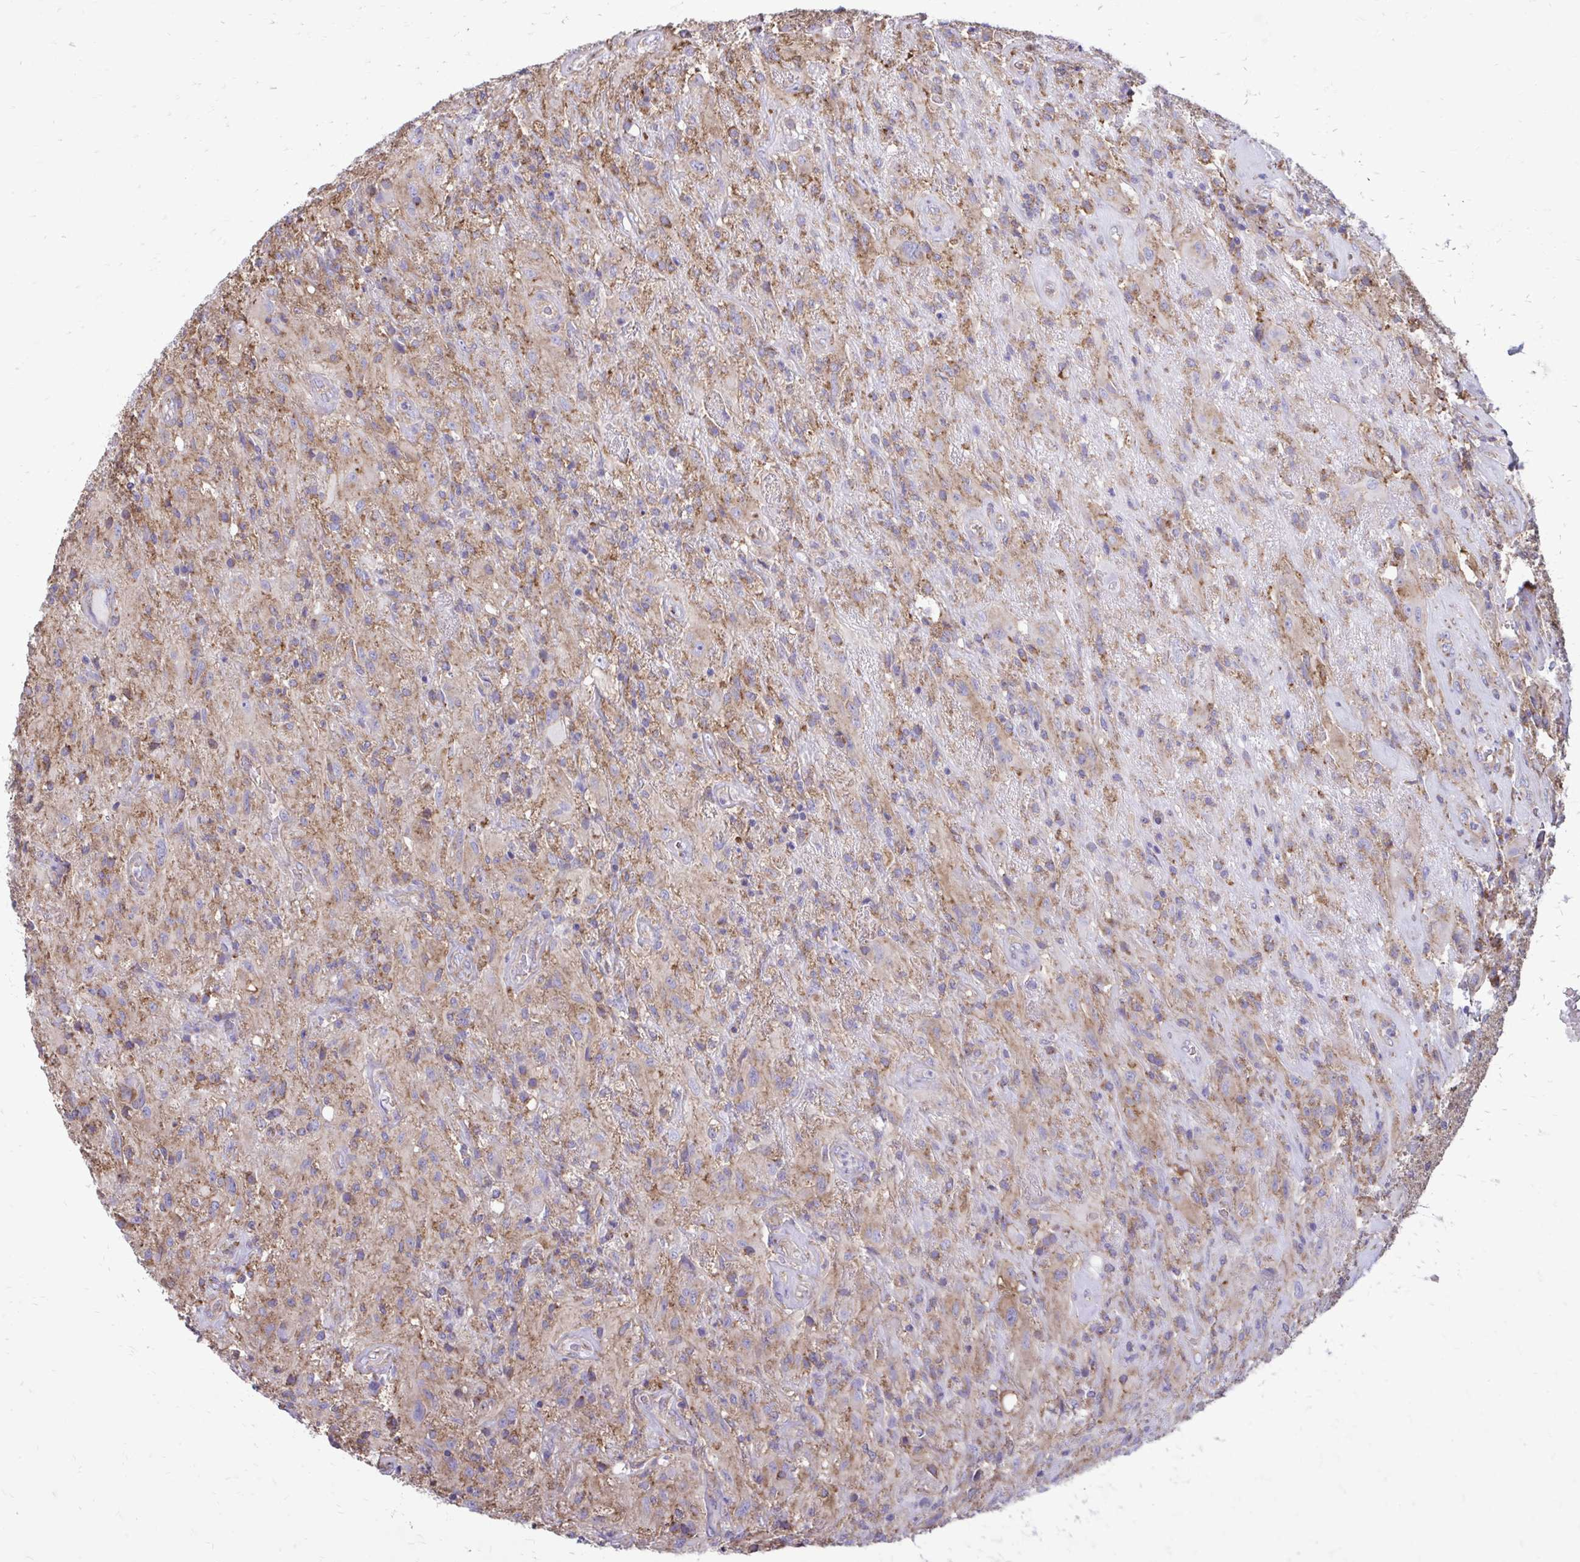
{"staining": {"intensity": "weak", "quantity": "<25%", "location": "cytoplasmic/membranous"}, "tissue": "glioma", "cell_type": "Tumor cells", "image_type": "cancer", "snomed": [{"axis": "morphology", "description": "Glioma, malignant, High grade"}, {"axis": "topography", "description": "Brain"}], "caption": "Immunohistochemistry (IHC) histopathology image of glioma stained for a protein (brown), which reveals no positivity in tumor cells.", "gene": "CLTA", "patient": {"sex": "male", "age": 46}}